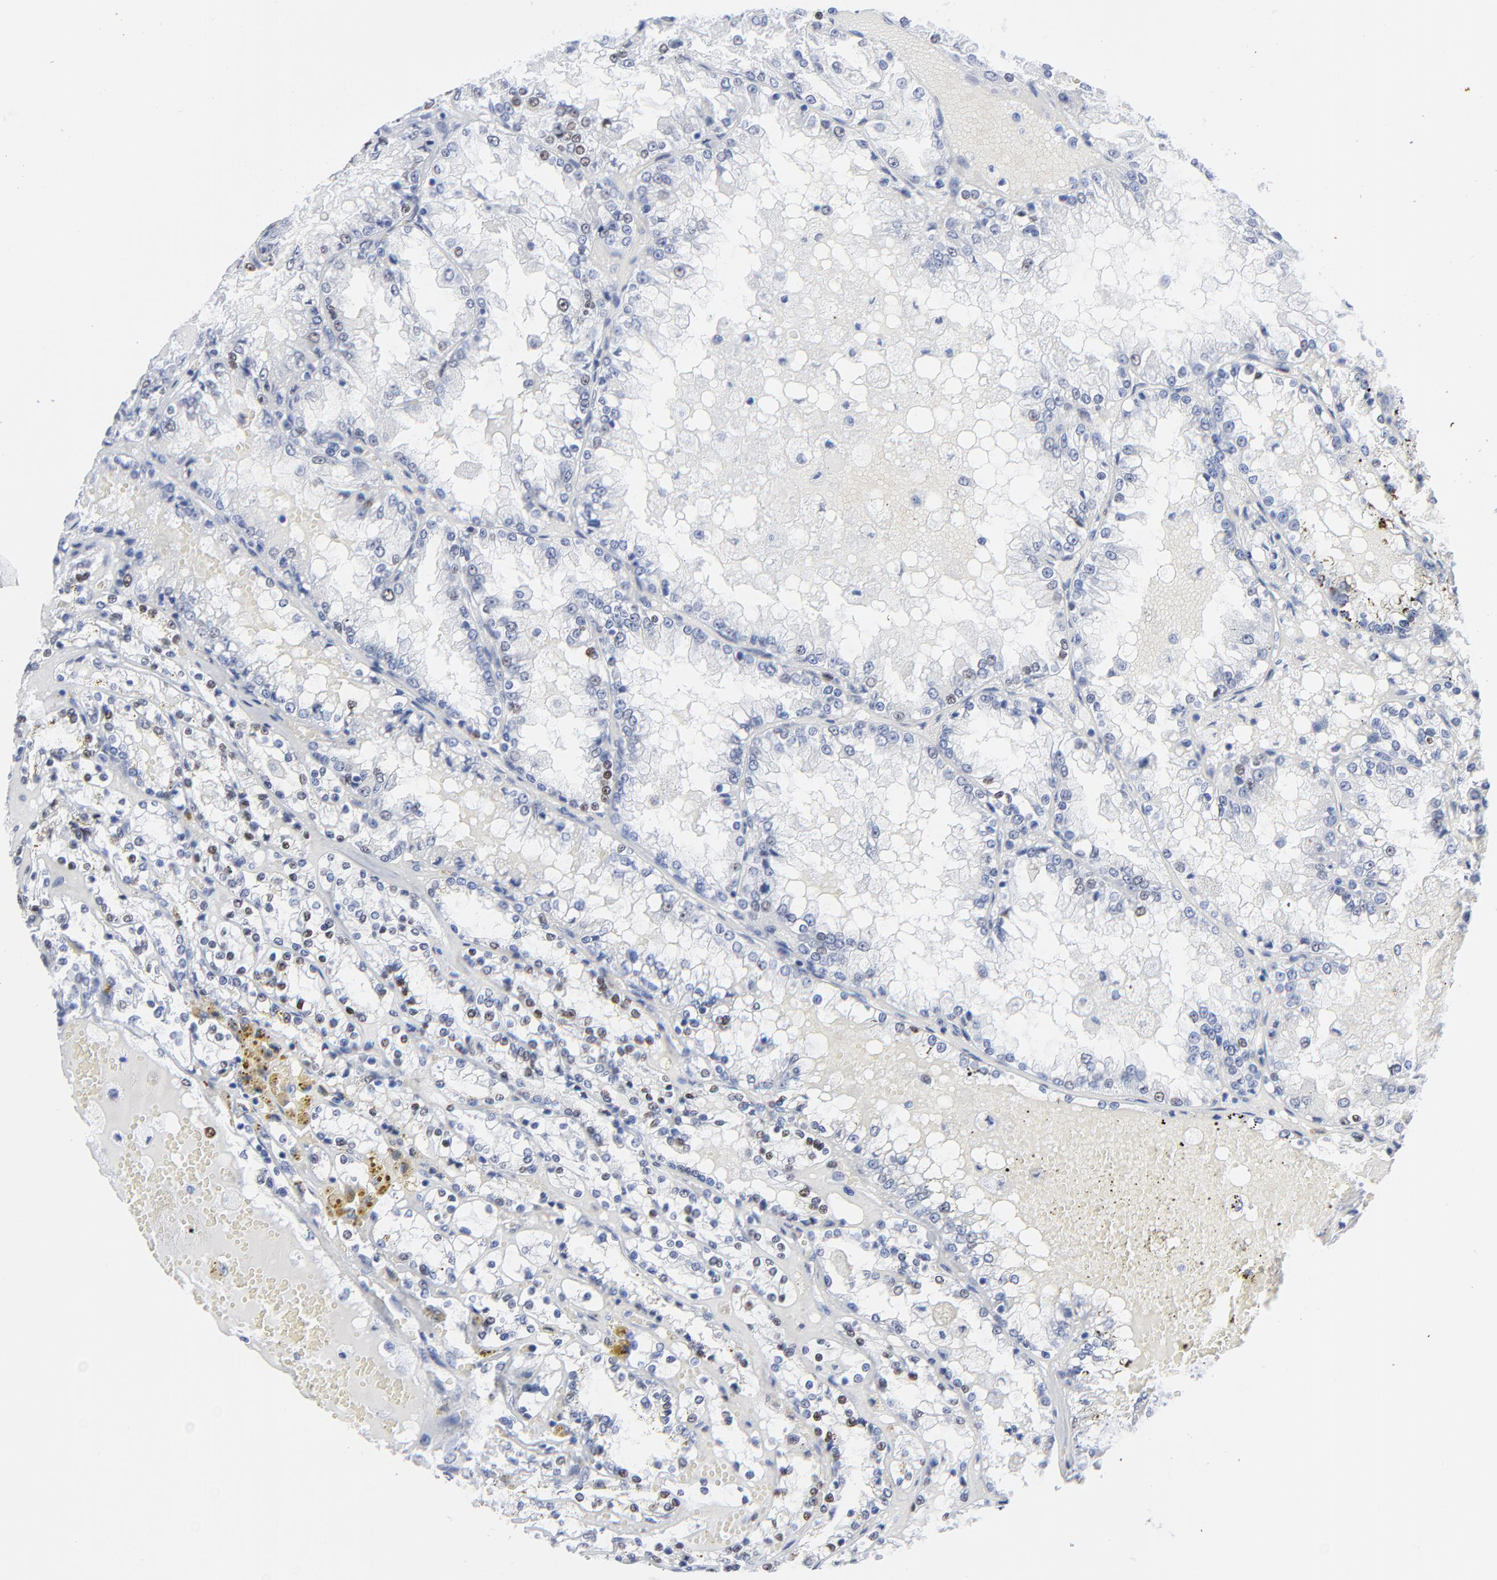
{"staining": {"intensity": "moderate", "quantity": "<25%", "location": "nuclear"}, "tissue": "renal cancer", "cell_type": "Tumor cells", "image_type": "cancer", "snomed": [{"axis": "morphology", "description": "Adenocarcinoma, NOS"}, {"axis": "topography", "description": "Kidney"}], "caption": "Moderate nuclear protein expression is present in about <25% of tumor cells in renal cancer. Ihc stains the protein of interest in brown and the nuclei are stained blue.", "gene": "JUN", "patient": {"sex": "female", "age": 56}}